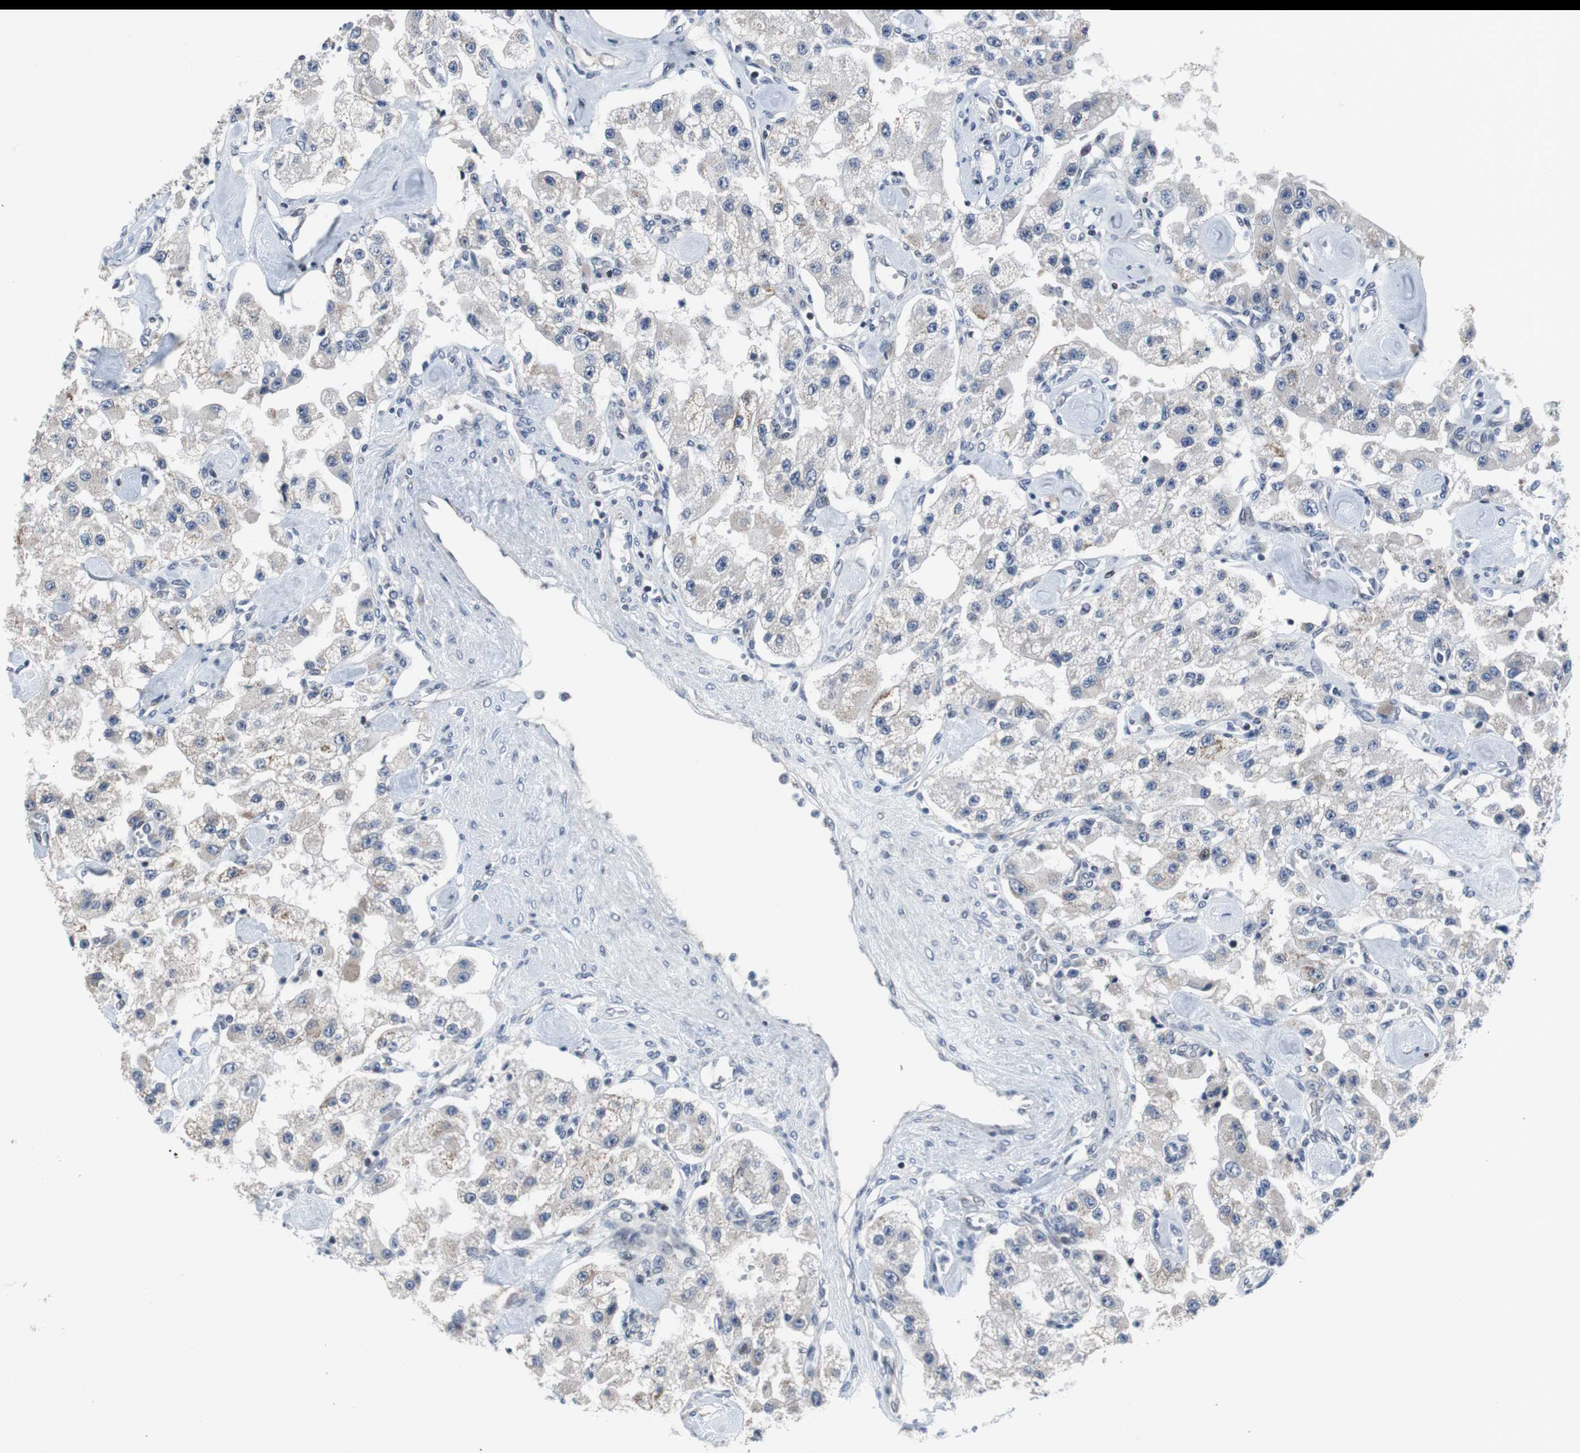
{"staining": {"intensity": "weak", "quantity": "<25%", "location": "cytoplasmic/membranous"}, "tissue": "carcinoid", "cell_type": "Tumor cells", "image_type": "cancer", "snomed": [{"axis": "morphology", "description": "Carcinoid, malignant, NOS"}, {"axis": "topography", "description": "Pancreas"}], "caption": "This is a micrograph of immunohistochemistry (IHC) staining of carcinoid, which shows no staining in tumor cells.", "gene": "TP63", "patient": {"sex": "male", "age": 41}}